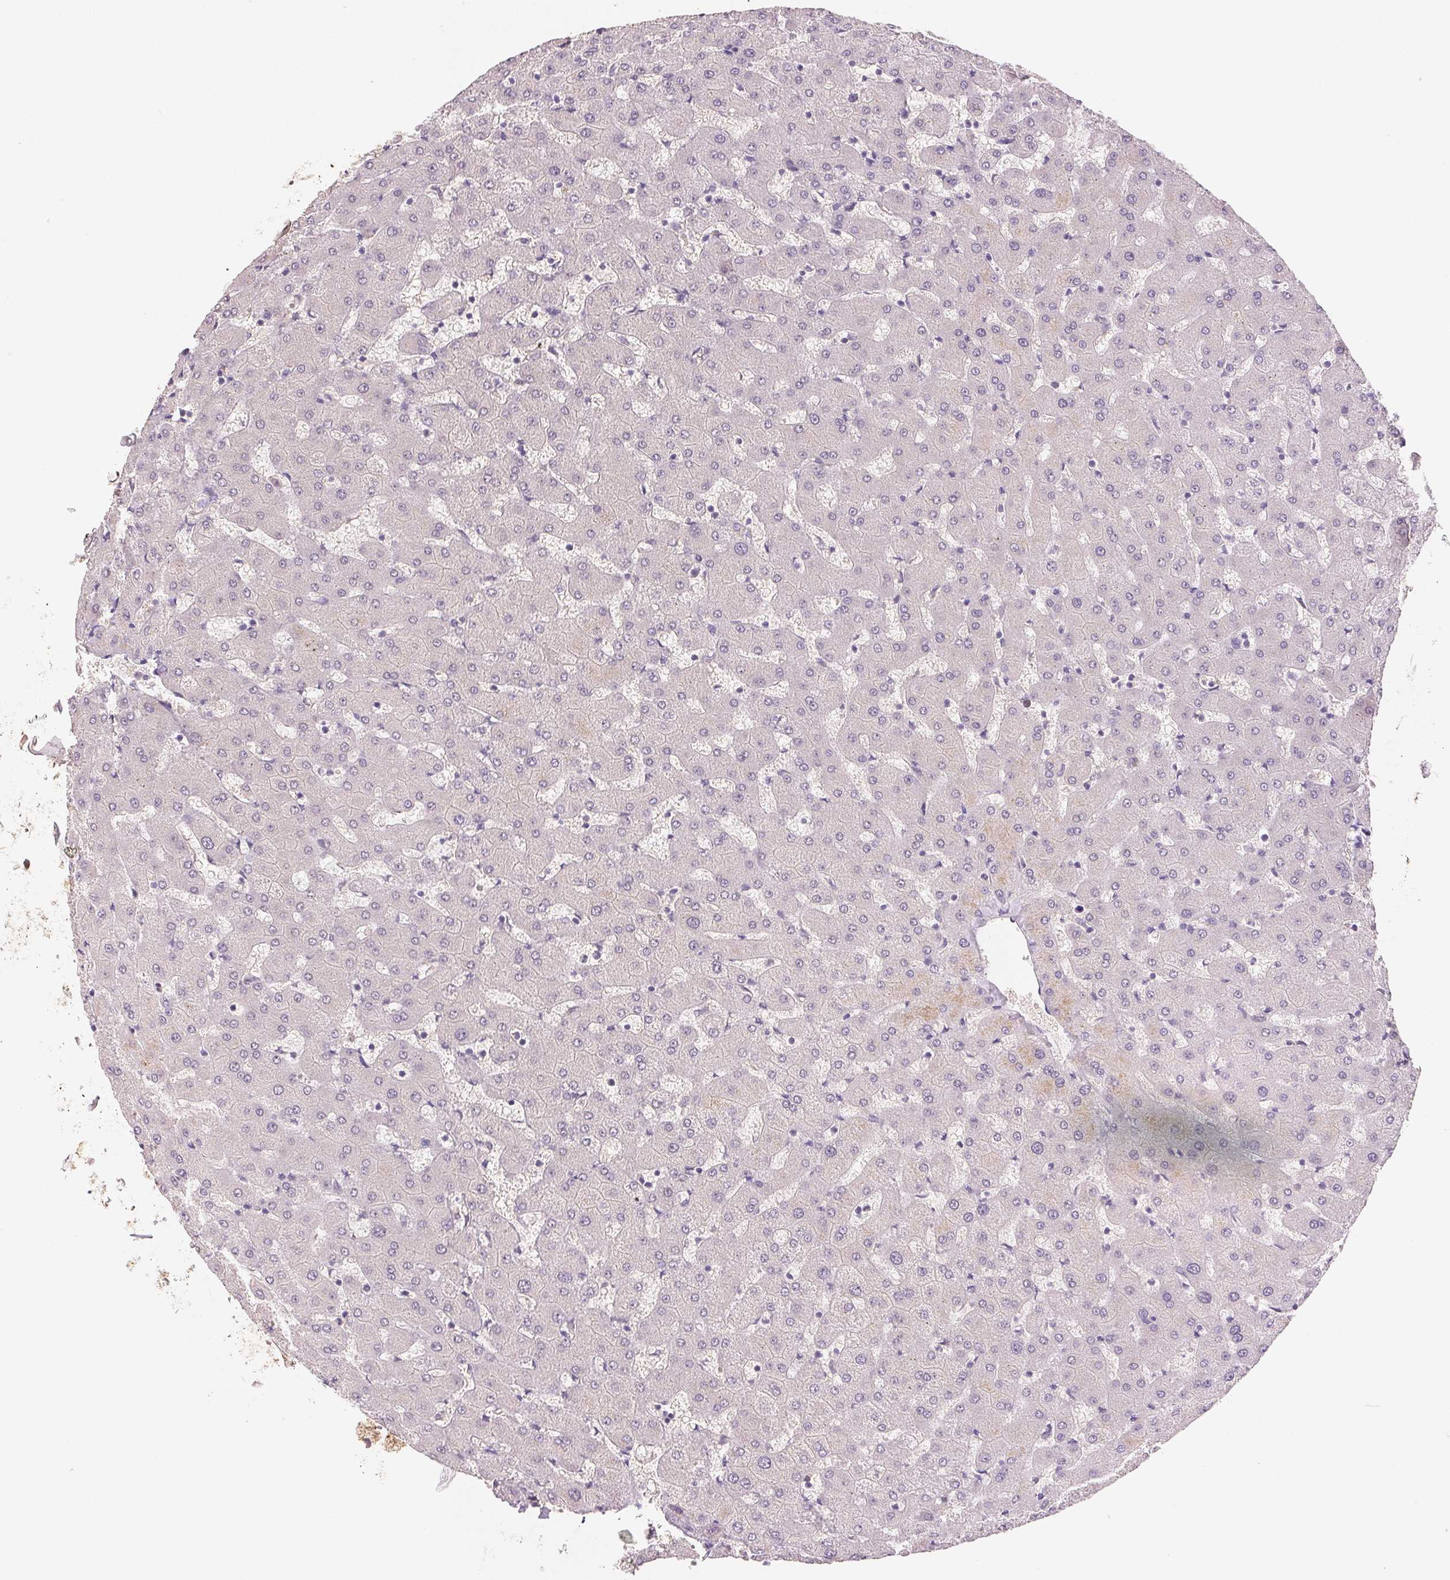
{"staining": {"intensity": "negative", "quantity": "none", "location": "none"}, "tissue": "liver", "cell_type": "Cholangiocytes", "image_type": "normal", "snomed": [{"axis": "morphology", "description": "Normal tissue, NOS"}, {"axis": "topography", "description": "Liver"}], "caption": "Human liver stained for a protein using IHC exhibits no staining in cholangiocytes.", "gene": "FNDC4", "patient": {"sex": "female", "age": 63}}